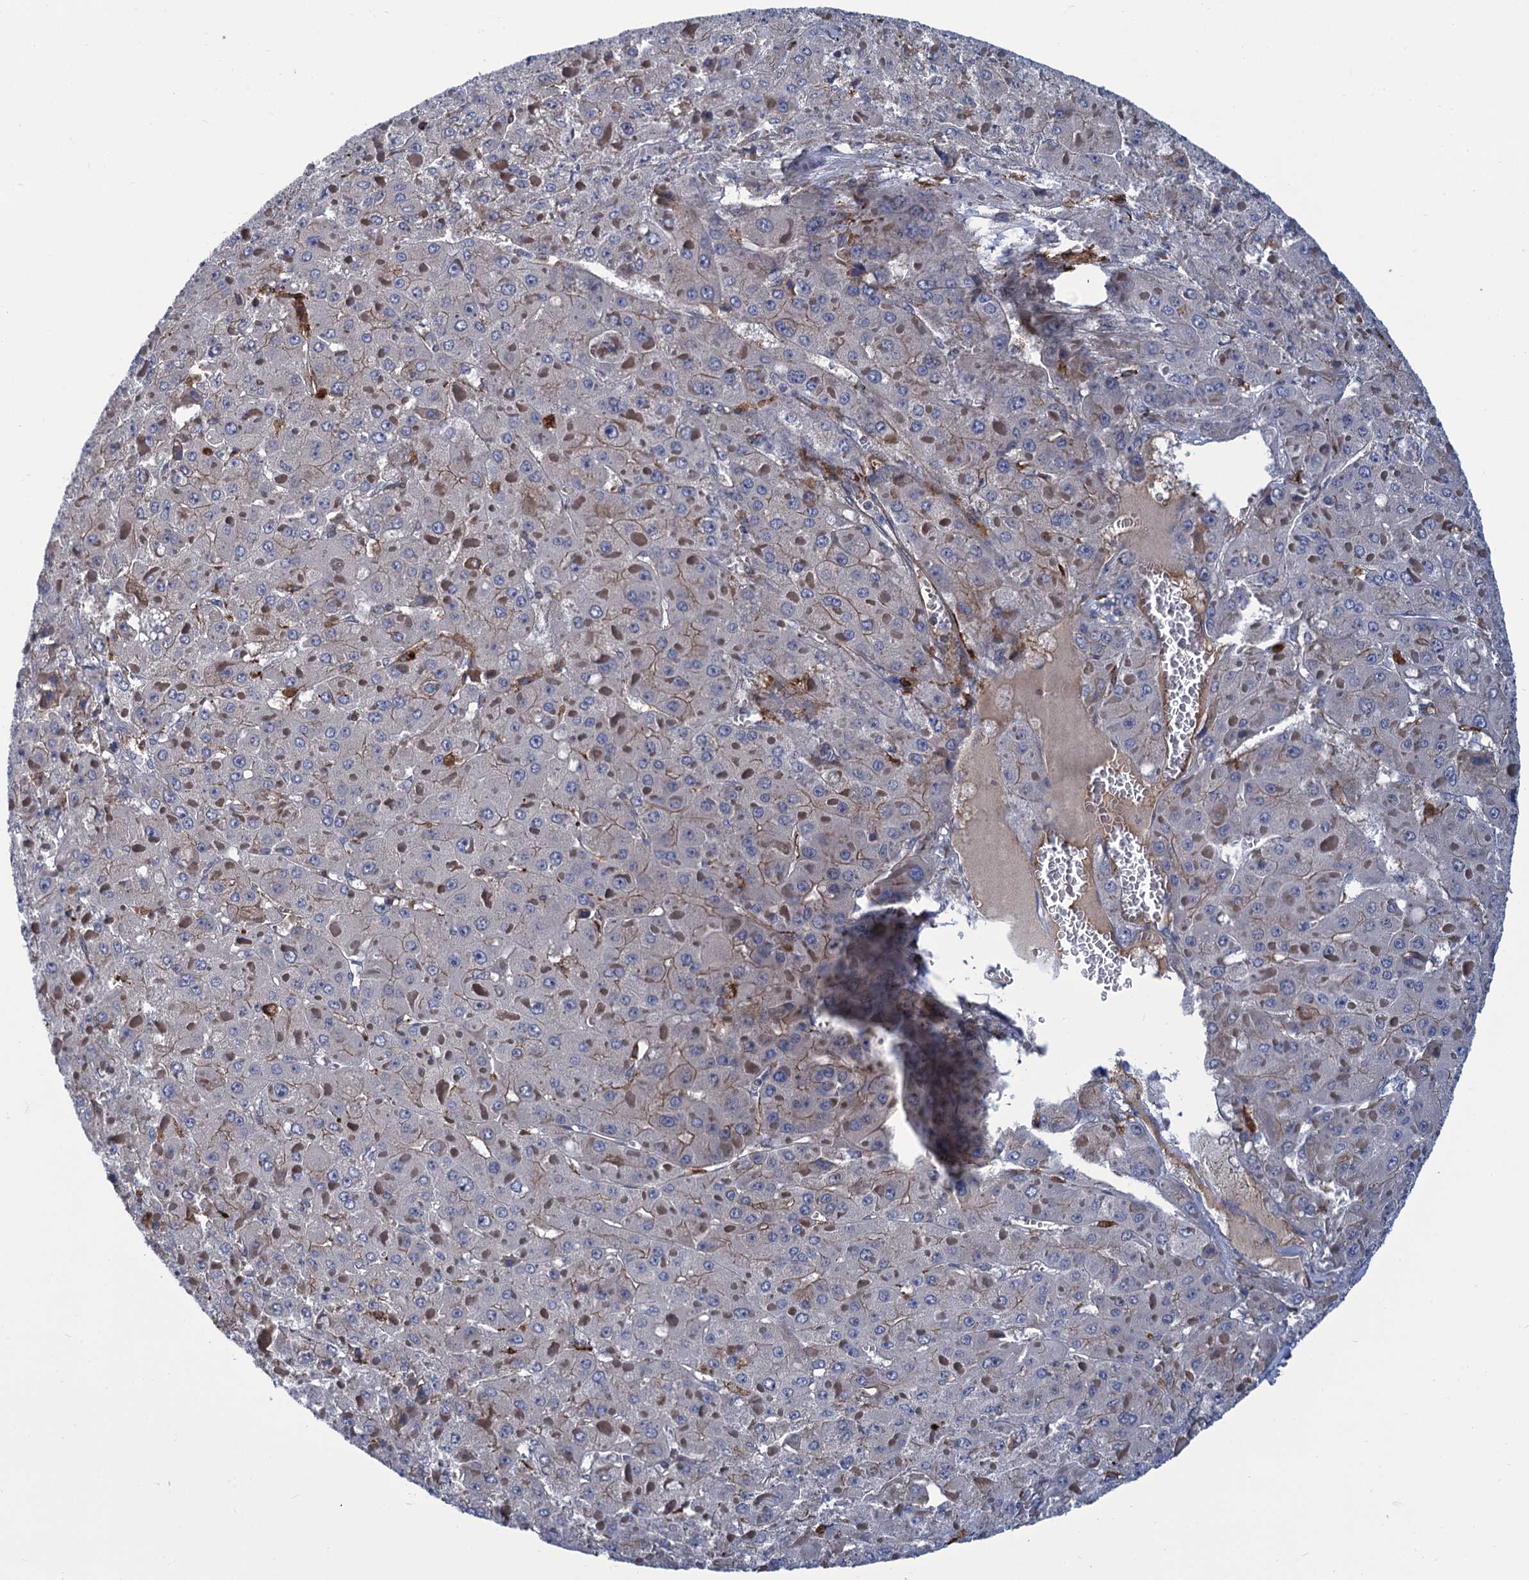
{"staining": {"intensity": "negative", "quantity": "none", "location": "none"}, "tissue": "liver cancer", "cell_type": "Tumor cells", "image_type": "cancer", "snomed": [{"axis": "morphology", "description": "Carcinoma, Hepatocellular, NOS"}, {"axis": "topography", "description": "Liver"}], "caption": "A photomicrograph of human liver cancer (hepatocellular carcinoma) is negative for staining in tumor cells.", "gene": "DNHD1", "patient": {"sex": "female", "age": 73}}